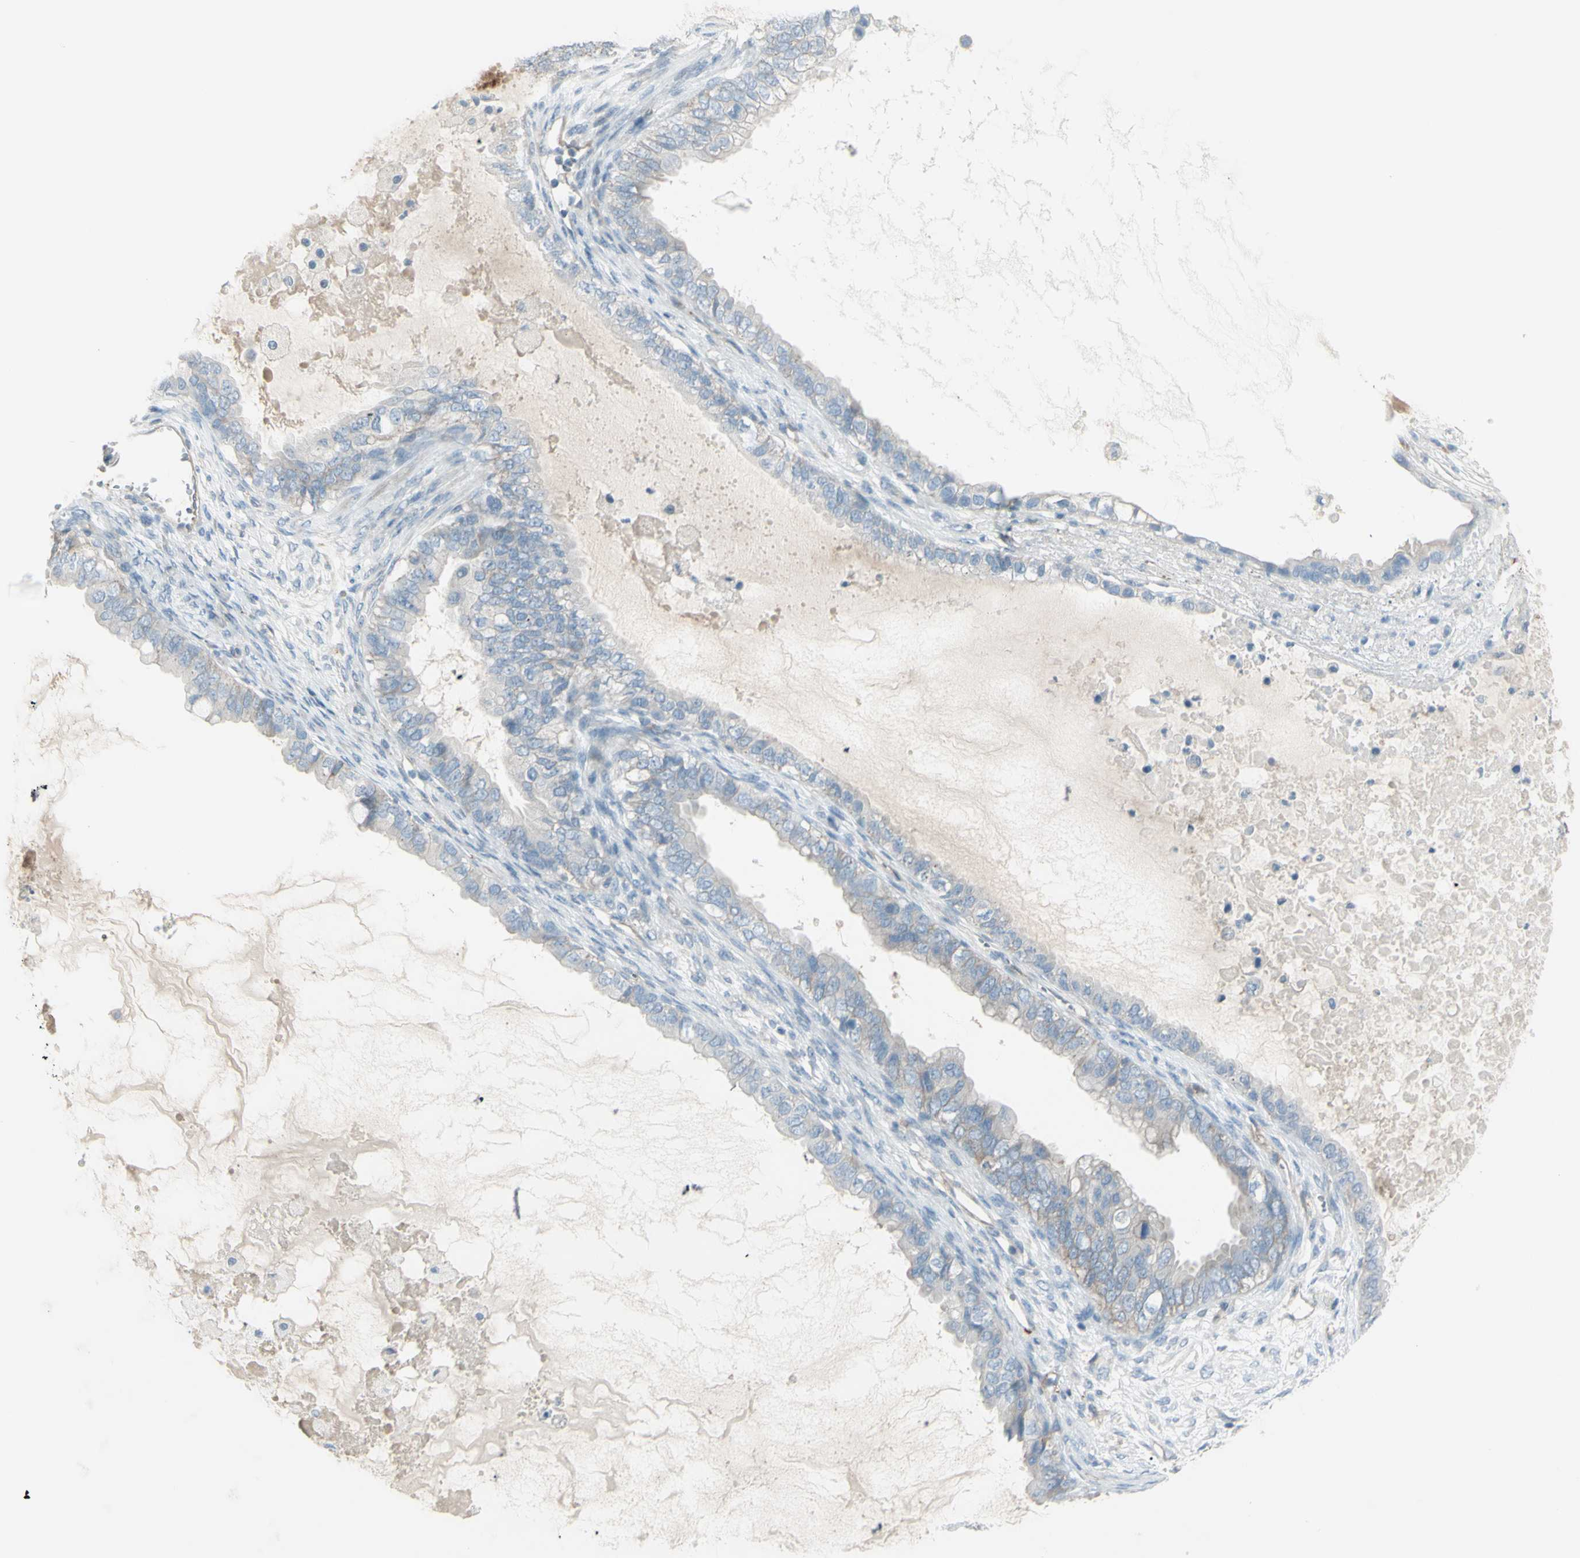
{"staining": {"intensity": "weak", "quantity": "<25%", "location": "cytoplasmic/membranous"}, "tissue": "ovarian cancer", "cell_type": "Tumor cells", "image_type": "cancer", "snomed": [{"axis": "morphology", "description": "Cystadenocarcinoma, mucinous, NOS"}, {"axis": "topography", "description": "Ovary"}], "caption": "High magnification brightfield microscopy of mucinous cystadenocarcinoma (ovarian) stained with DAB (brown) and counterstained with hematoxylin (blue): tumor cells show no significant positivity.", "gene": "GPR34", "patient": {"sex": "female", "age": 80}}